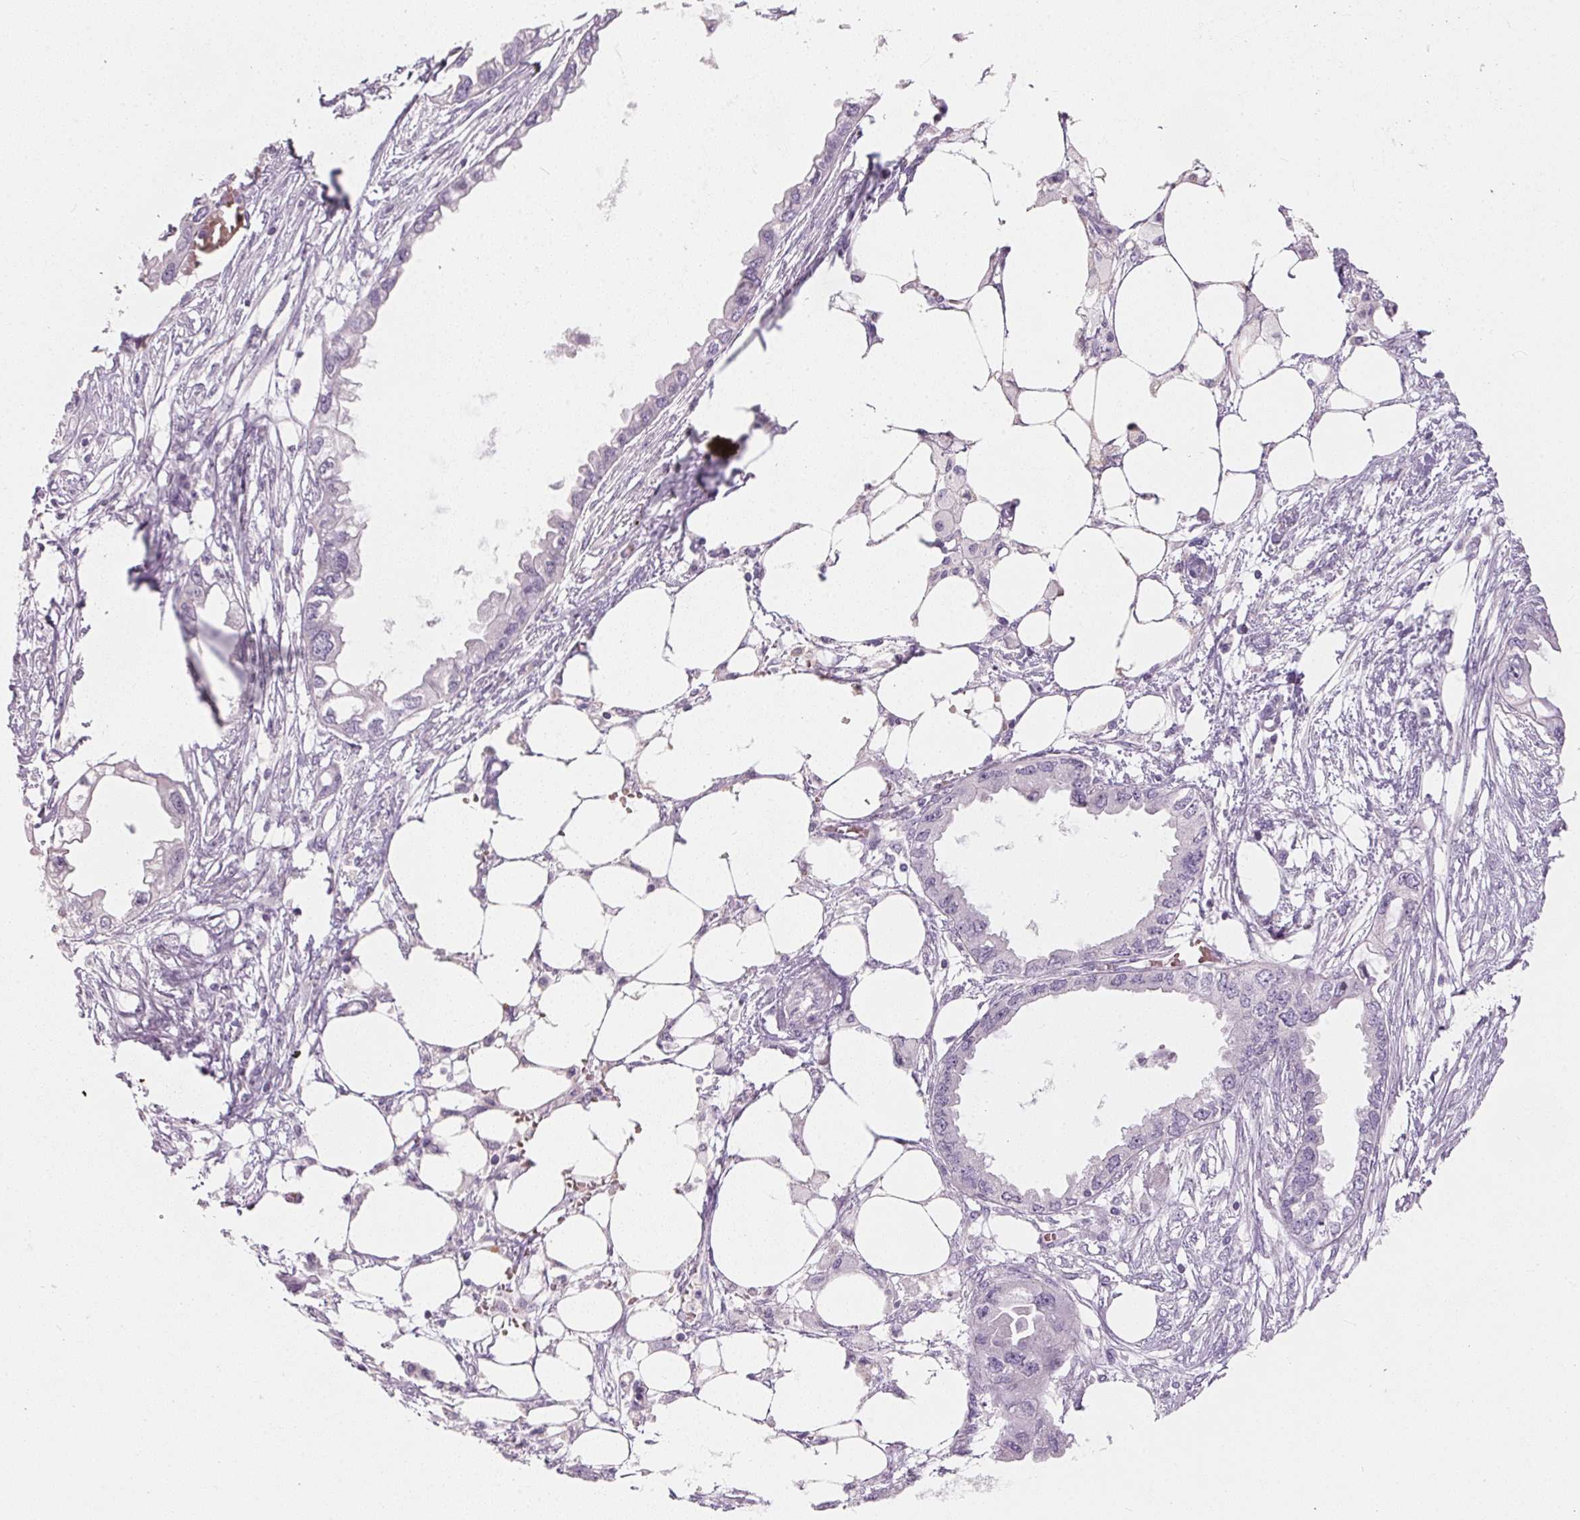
{"staining": {"intensity": "negative", "quantity": "none", "location": "none"}, "tissue": "endometrial cancer", "cell_type": "Tumor cells", "image_type": "cancer", "snomed": [{"axis": "morphology", "description": "Adenocarcinoma, NOS"}, {"axis": "morphology", "description": "Adenocarcinoma, metastatic, NOS"}, {"axis": "topography", "description": "Adipose tissue"}, {"axis": "topography", "description": "Endometrium"}], "caption": "DAB immunohistochemical staining of human endometrial cancer (adenocarcinoma) reveals no significant expression in tumor cells. (DAB IHC visualized using brightfield microscopy, high magnification).", "gene": "HSD17B1", "patient": {"sex": "female", "age": 67}}